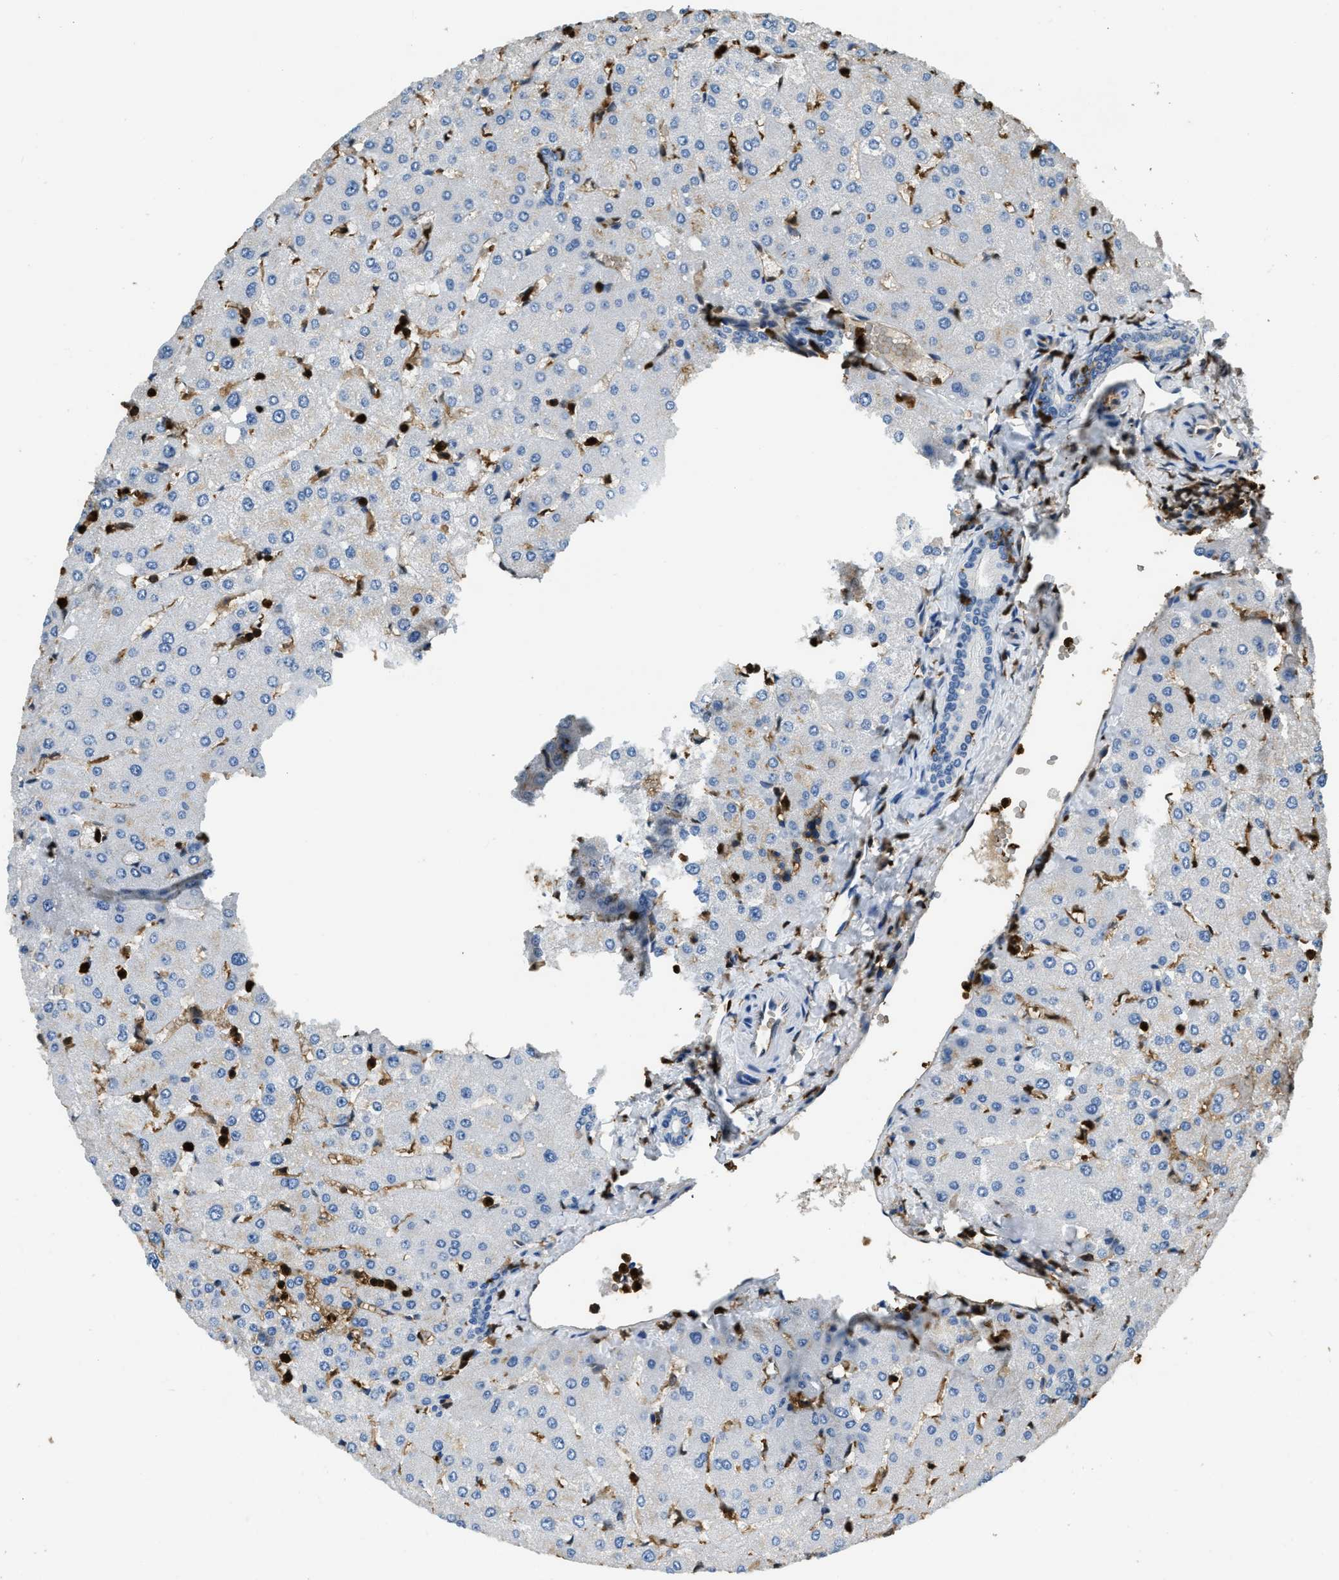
{"staining": {"intensity": "negative", "quantity": "none", "location": "none"}, "tissue": "liver", "cell_type": "Cholangiocytes", "image_type": "normal", "snomed": [{"axis": "morphology", "description": "Normal tissue, NOS"}, {"axis": "topography", "description": "Liver"}], "caption": "Immunohistochemistry (IHC) micrograph of unremarkable liver: liver stained with DAB (3,3'-diaminobenzidine) exhibits no significant protein positivity in cholangiocytes.", "gene": "ARHGDIB", "patient": {"sex": "female", "age": 54}}